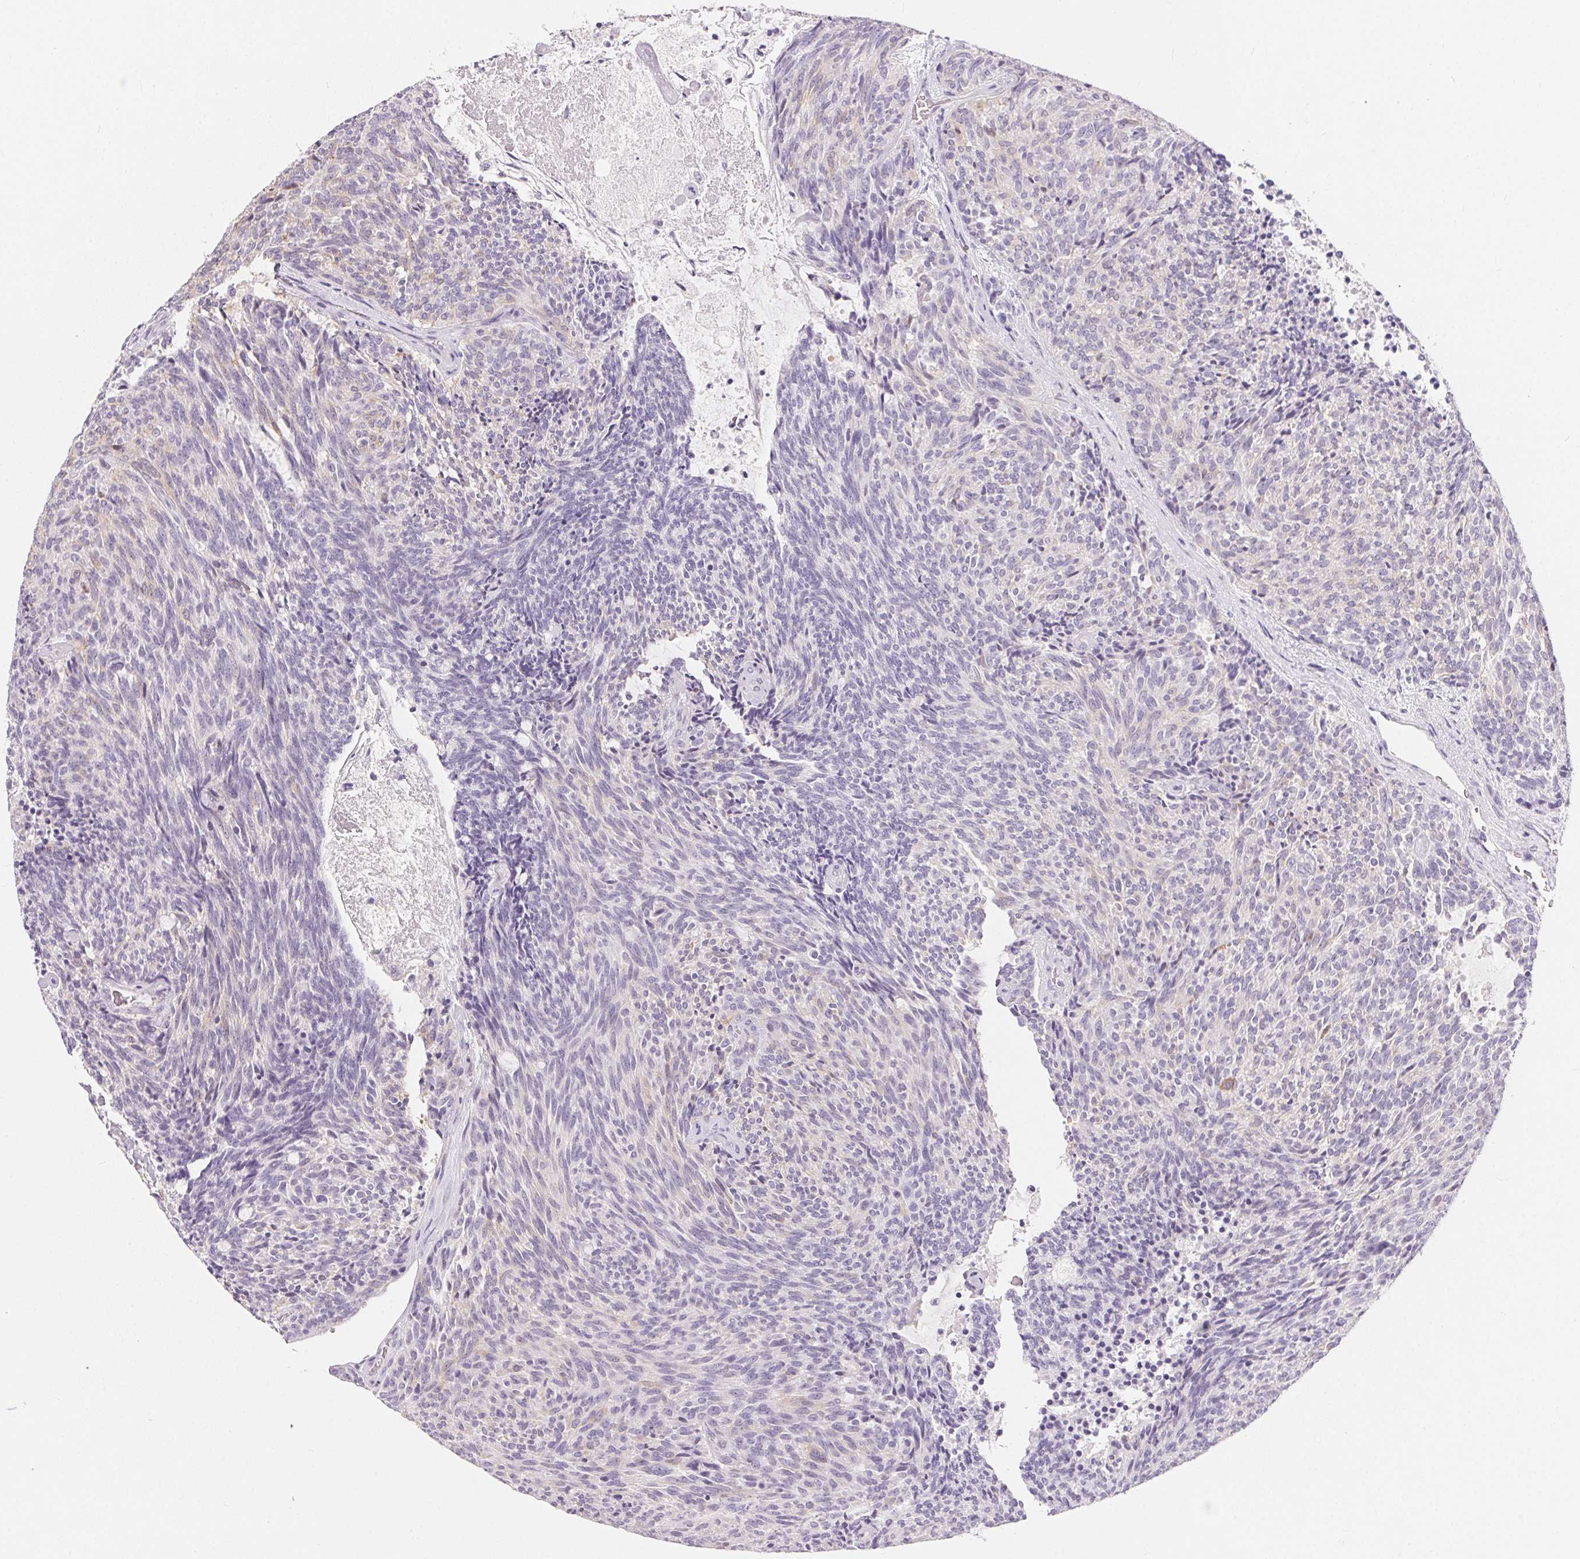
{"staining": {"intensity": "negative", "quantity": "none", "location": "none"}, "tissue": "carcinoid", "cell_type": "Tumor cells", "image_type": "cancer", "snomed": [{"axis": "morphology", "description": "Carcinoid, malignant, NOS"}, {"axis": "topography", "description": "Pancreas"}], "caption": "Tumor cells show no significant expression in carcinoid.", "gene": "GBP6", "patient": {"sex": "female", "age": 54}}